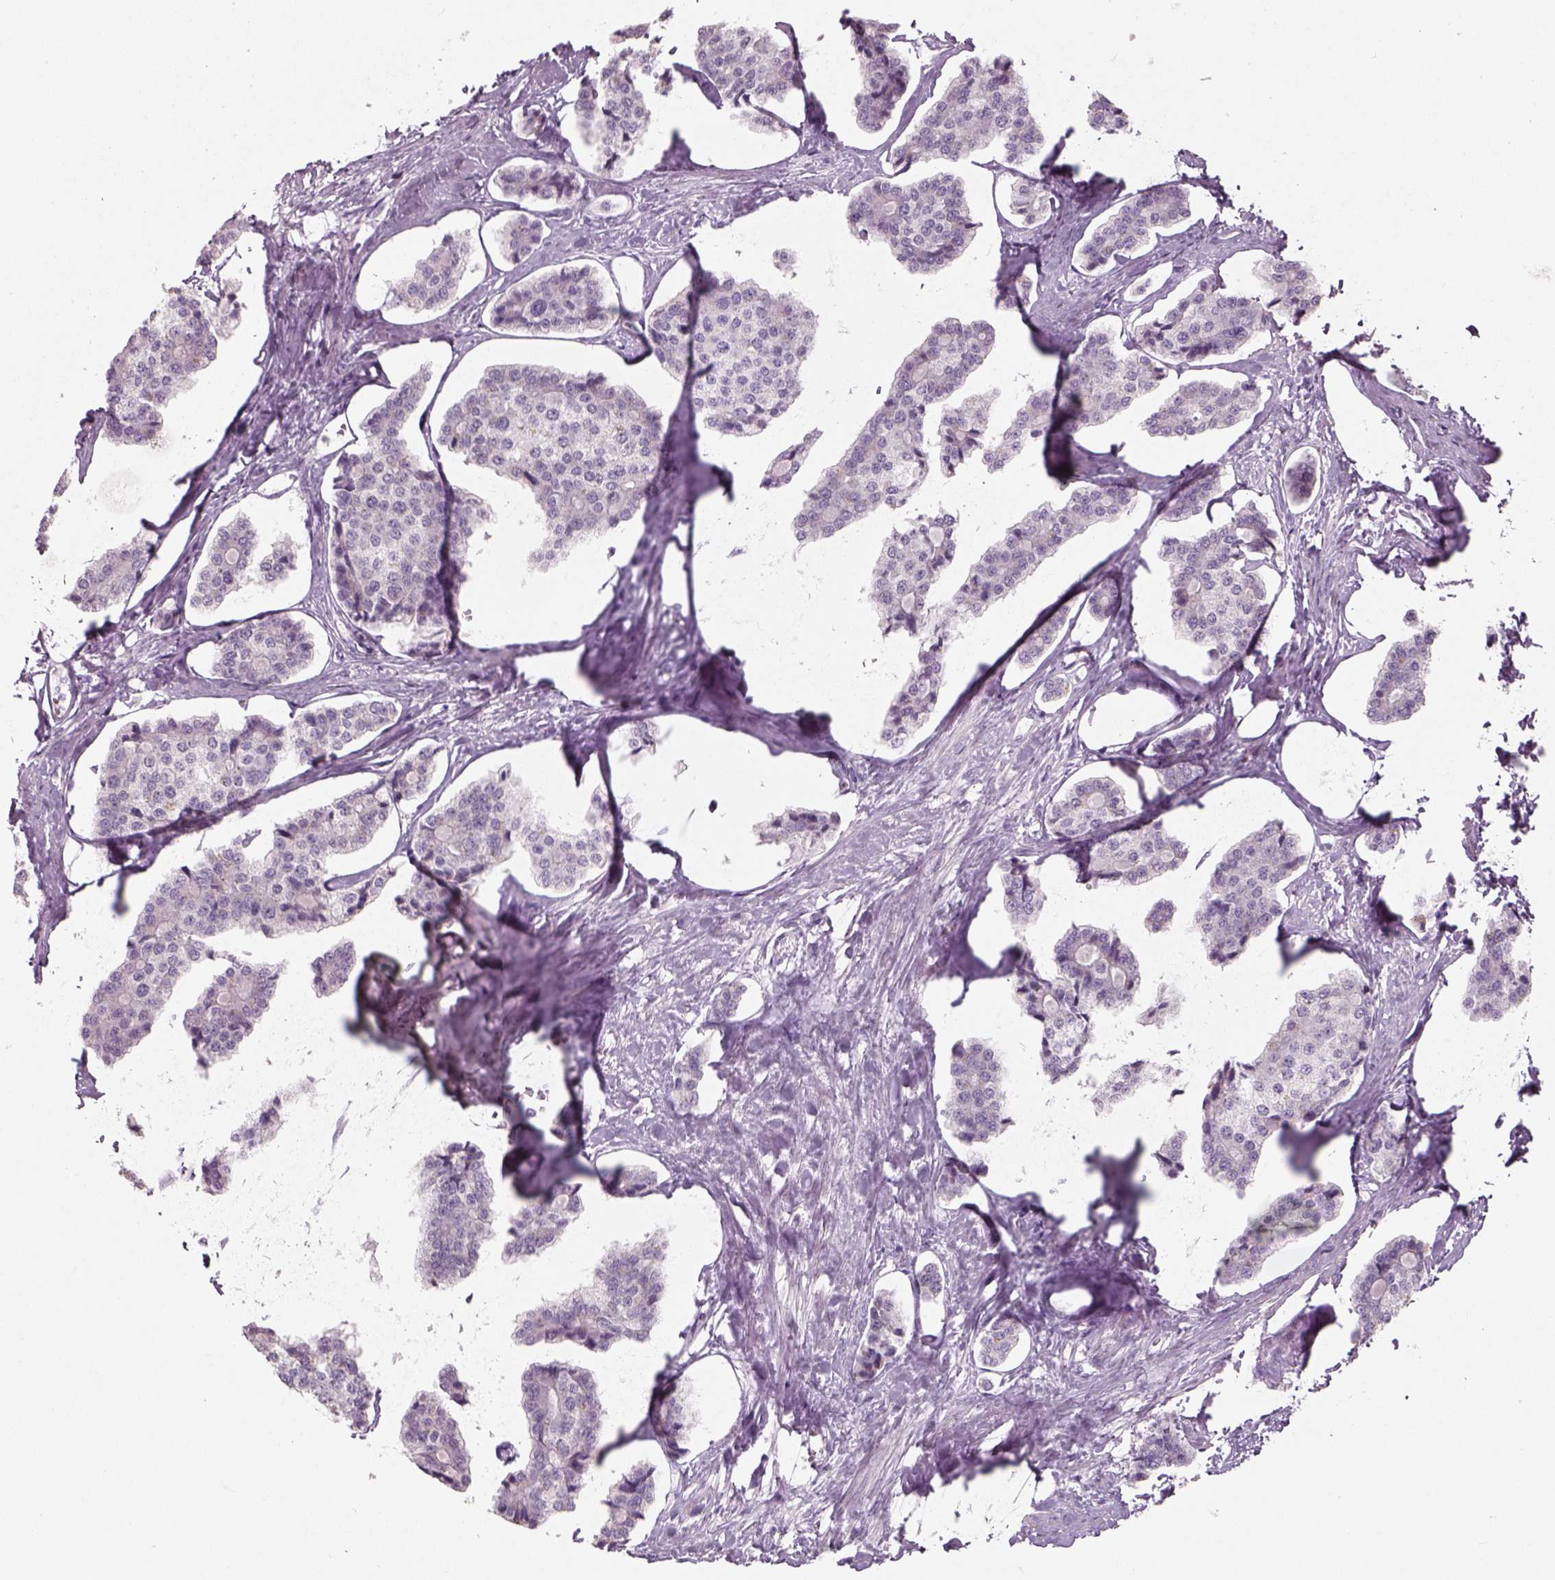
{"staining": {"intensity": "negative", "quantity": "none", "location": "none"}, "tissue": "carcinoid", "cell_type": "Tumor cells", "image_type": "cancer", "snomed": [{"axis": "morphology", "description": "Carcinoid, malignant, NOS"}, {"axis": "topography", "description": "Small intestine"}], "caption": "This is an immunohistochemistry photomicrograph of carcinoid. There is no positivity in tumor cells.", "gene": "SLC6A2", "patient": {"sex": "female", "age": 65}}